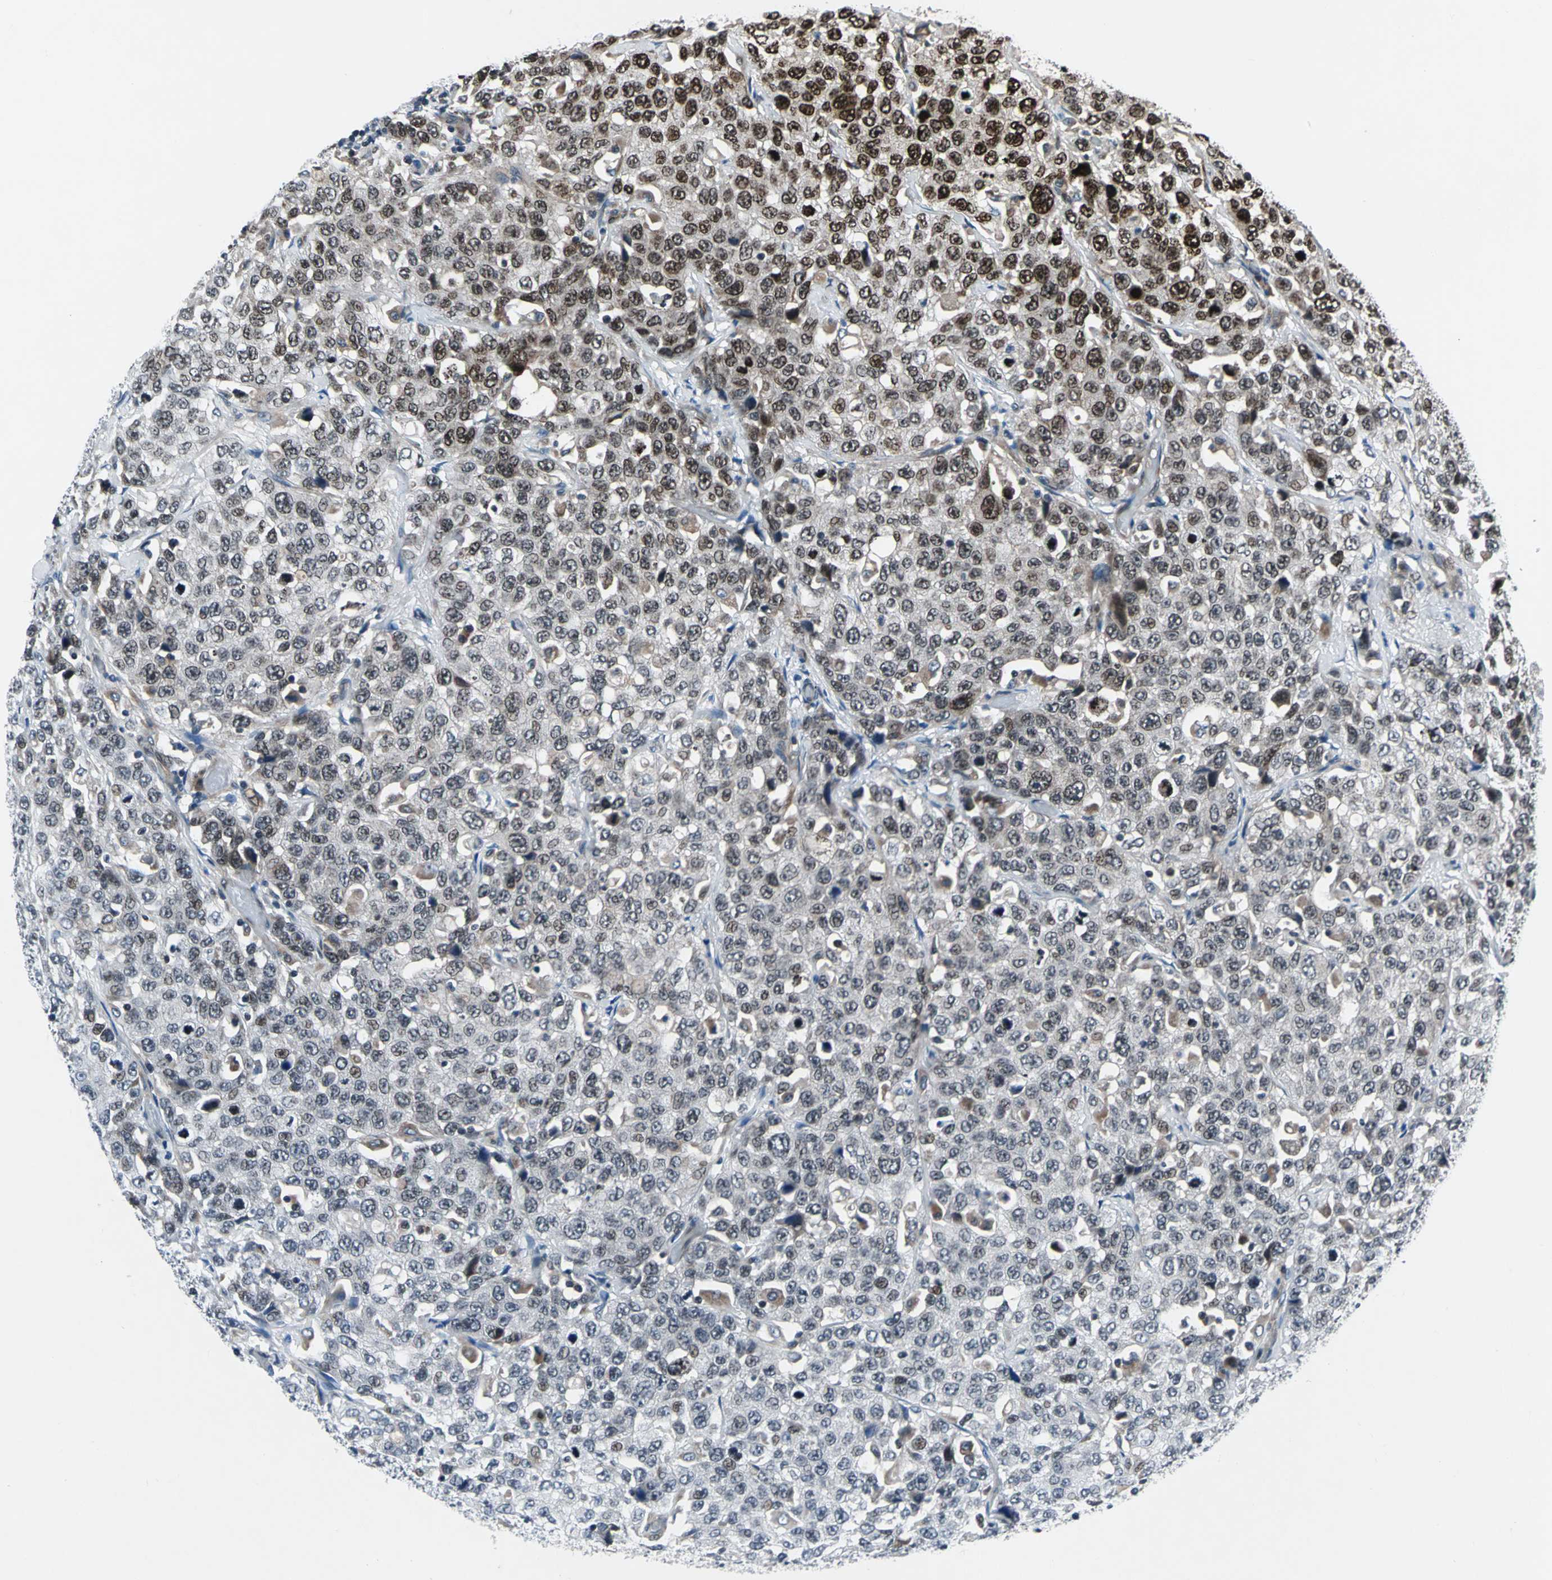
{"staining": {"intensity": "strong", "quantity": "<25%", "location": "nuclear"}, "tissue": "stomach cancer", "cell_type": "Tumor cells", "image_type": "cancer", "snomed": [{"axis": "morphology", "description": "Normal tissue, NOS"}, {"axis": "morphology", "description": "Adenocarcinoma, NOS"}, {"axis": "topography", "description": "Stomach"}], "caption": "Immunohistochemistry (IHC) of human stomach cancer (adenocarcinoma) shows medium levels of strong nuclear staining in about <25% of tumor cells. Ihc stains the protein of interest in brown and the nuclei are stained blue.", "gene": "EXD2", "patient": {"sex": "male", "age": 48}}